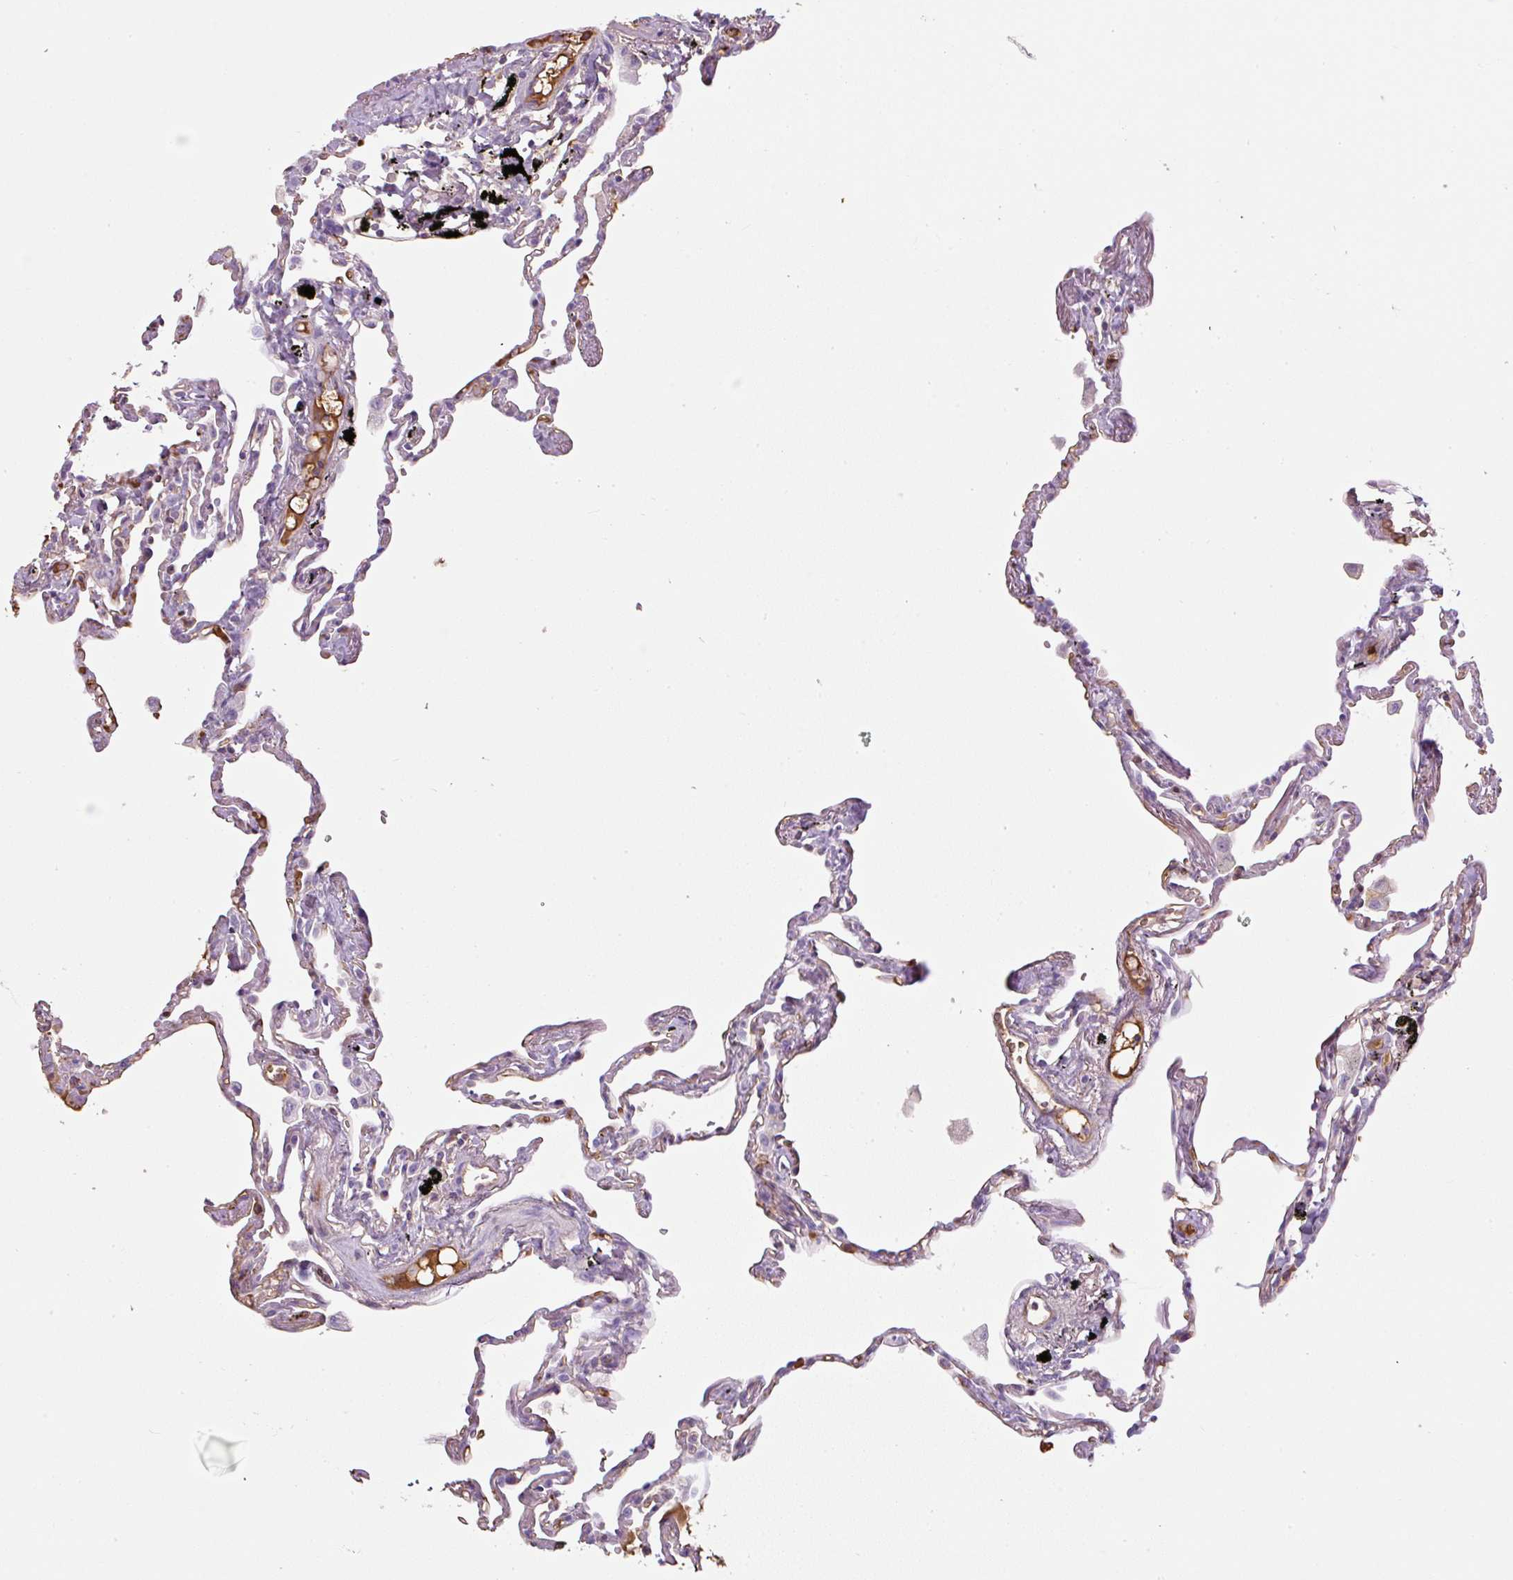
{"staining": {"intensity": "moderate", "quantity": "<25%", "location": "cytoplasmic/membranous"}, "tissue": "lung", "cell_type": "Alveolar cells", "image_type": "normal", "snomed": [{"axis": "morphology", "description": "Normal tissue, NOS"}, {"axis": "topography", "description": "Lung"}], "caption": "Alveolar cells exhibit low levels of moderate cytoplasmic/membranous positivity in approximately <25% of cells in normal human lung. The protein of interest is shown in brown color, while the nuclei are stained blue.", "gene": "APOA1", "patient": {"sex": "female", "age": 67}}